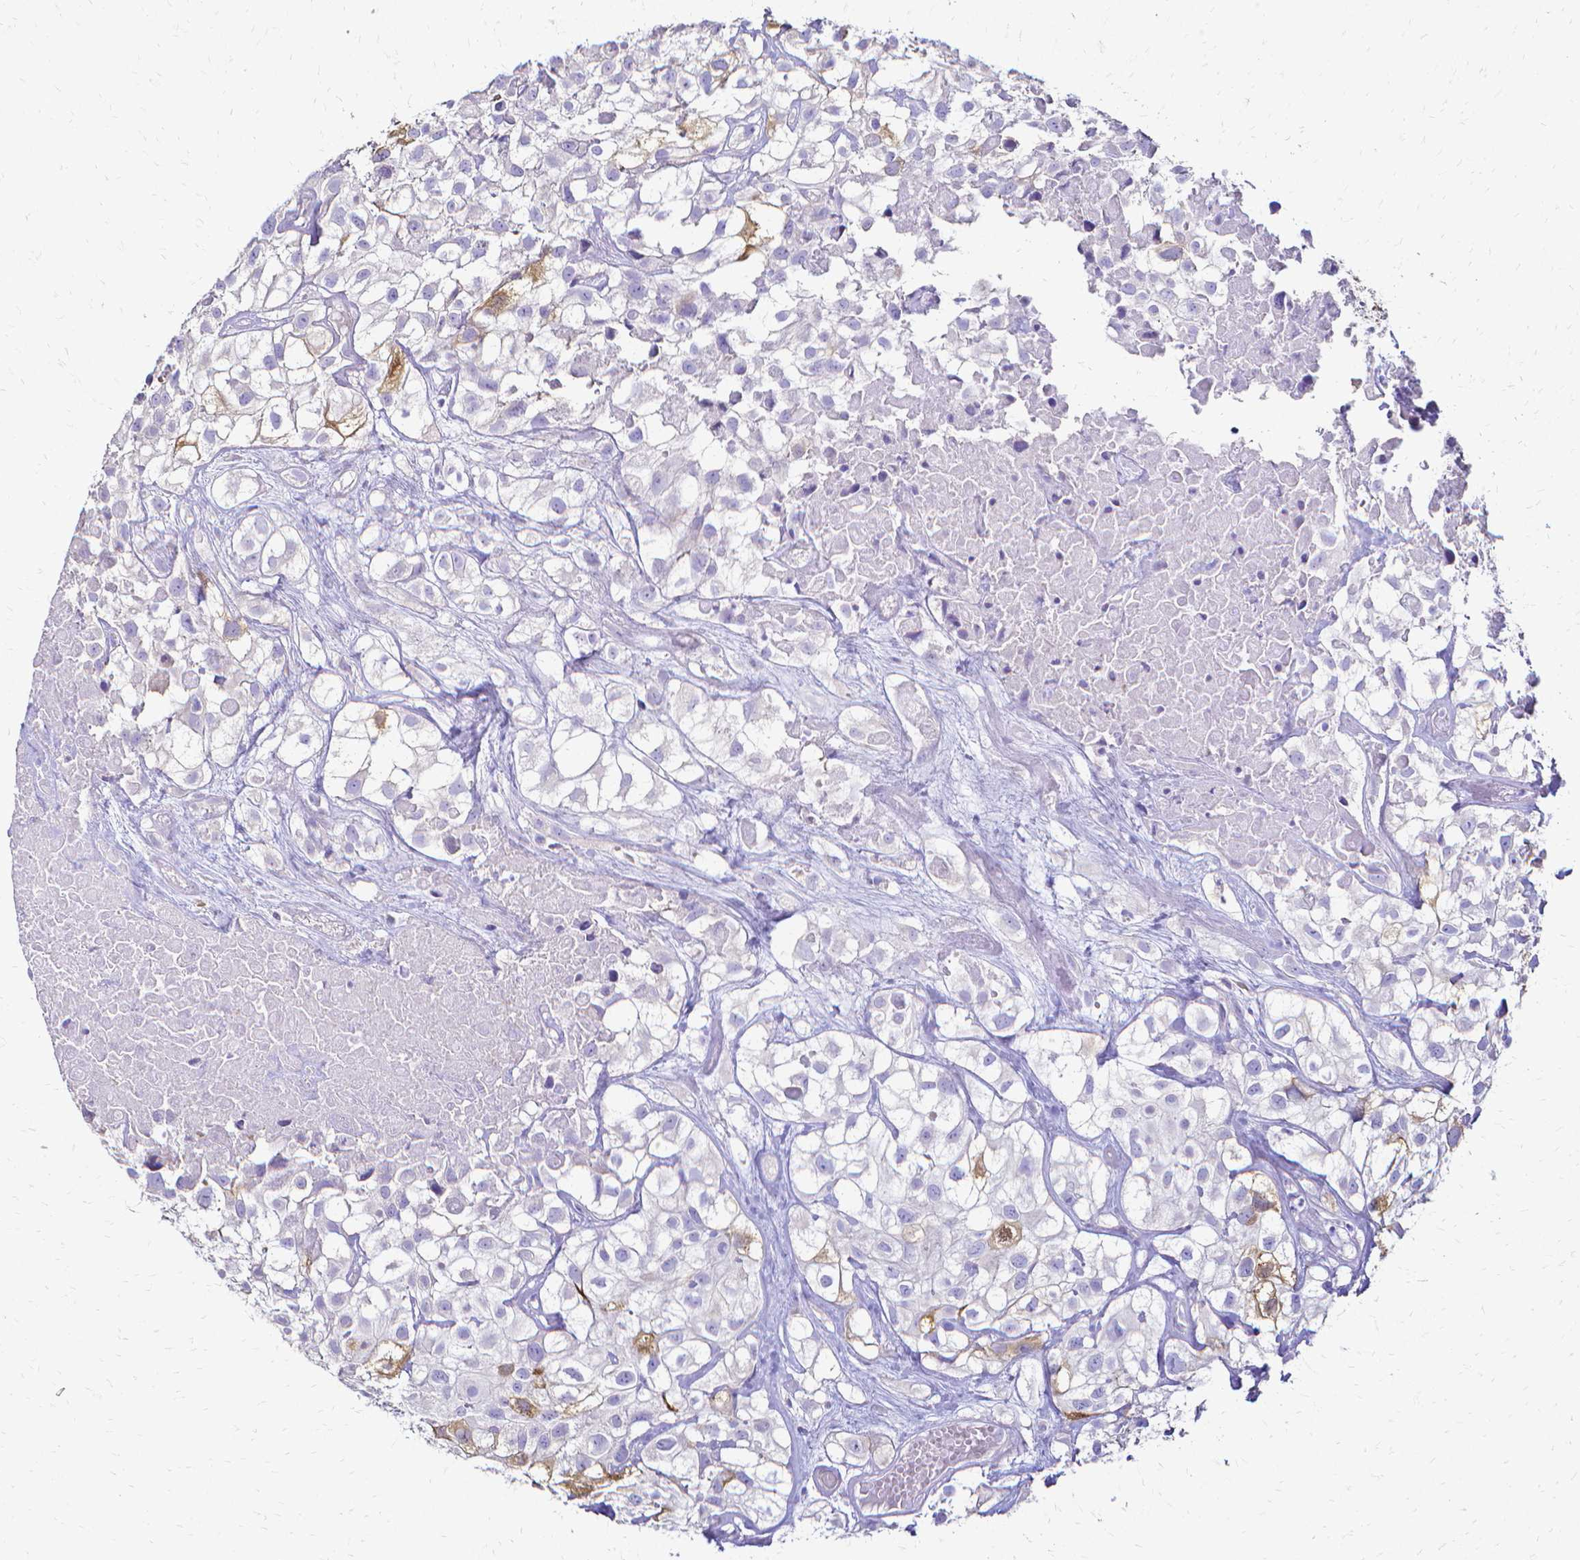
{"staining": {"intensity": "moderate", "quantity": "<25%", "location": "cytoplasmic/membranous"}, "tissue": "urothelial cancer", "cell_type": "Tumor cells", "image_type": "cancer", "snomed": [{"axis": "morphology", "description": "Urothelial carcinoma, High grade"}, {"axis": "topography", "description": "Urinary bladder"}], "caption": "Immunohistochemical staining of human urothelial carcinoma (high-grade) demonstrates low levels of moderate cytoplasmic/membranous protein expression in about <25% of tumor cells. (Brightfield microscopy of DAB IHC at high magnification).", "gene": "CCNB1", "patient": {"sex": "male", "age": 56}}